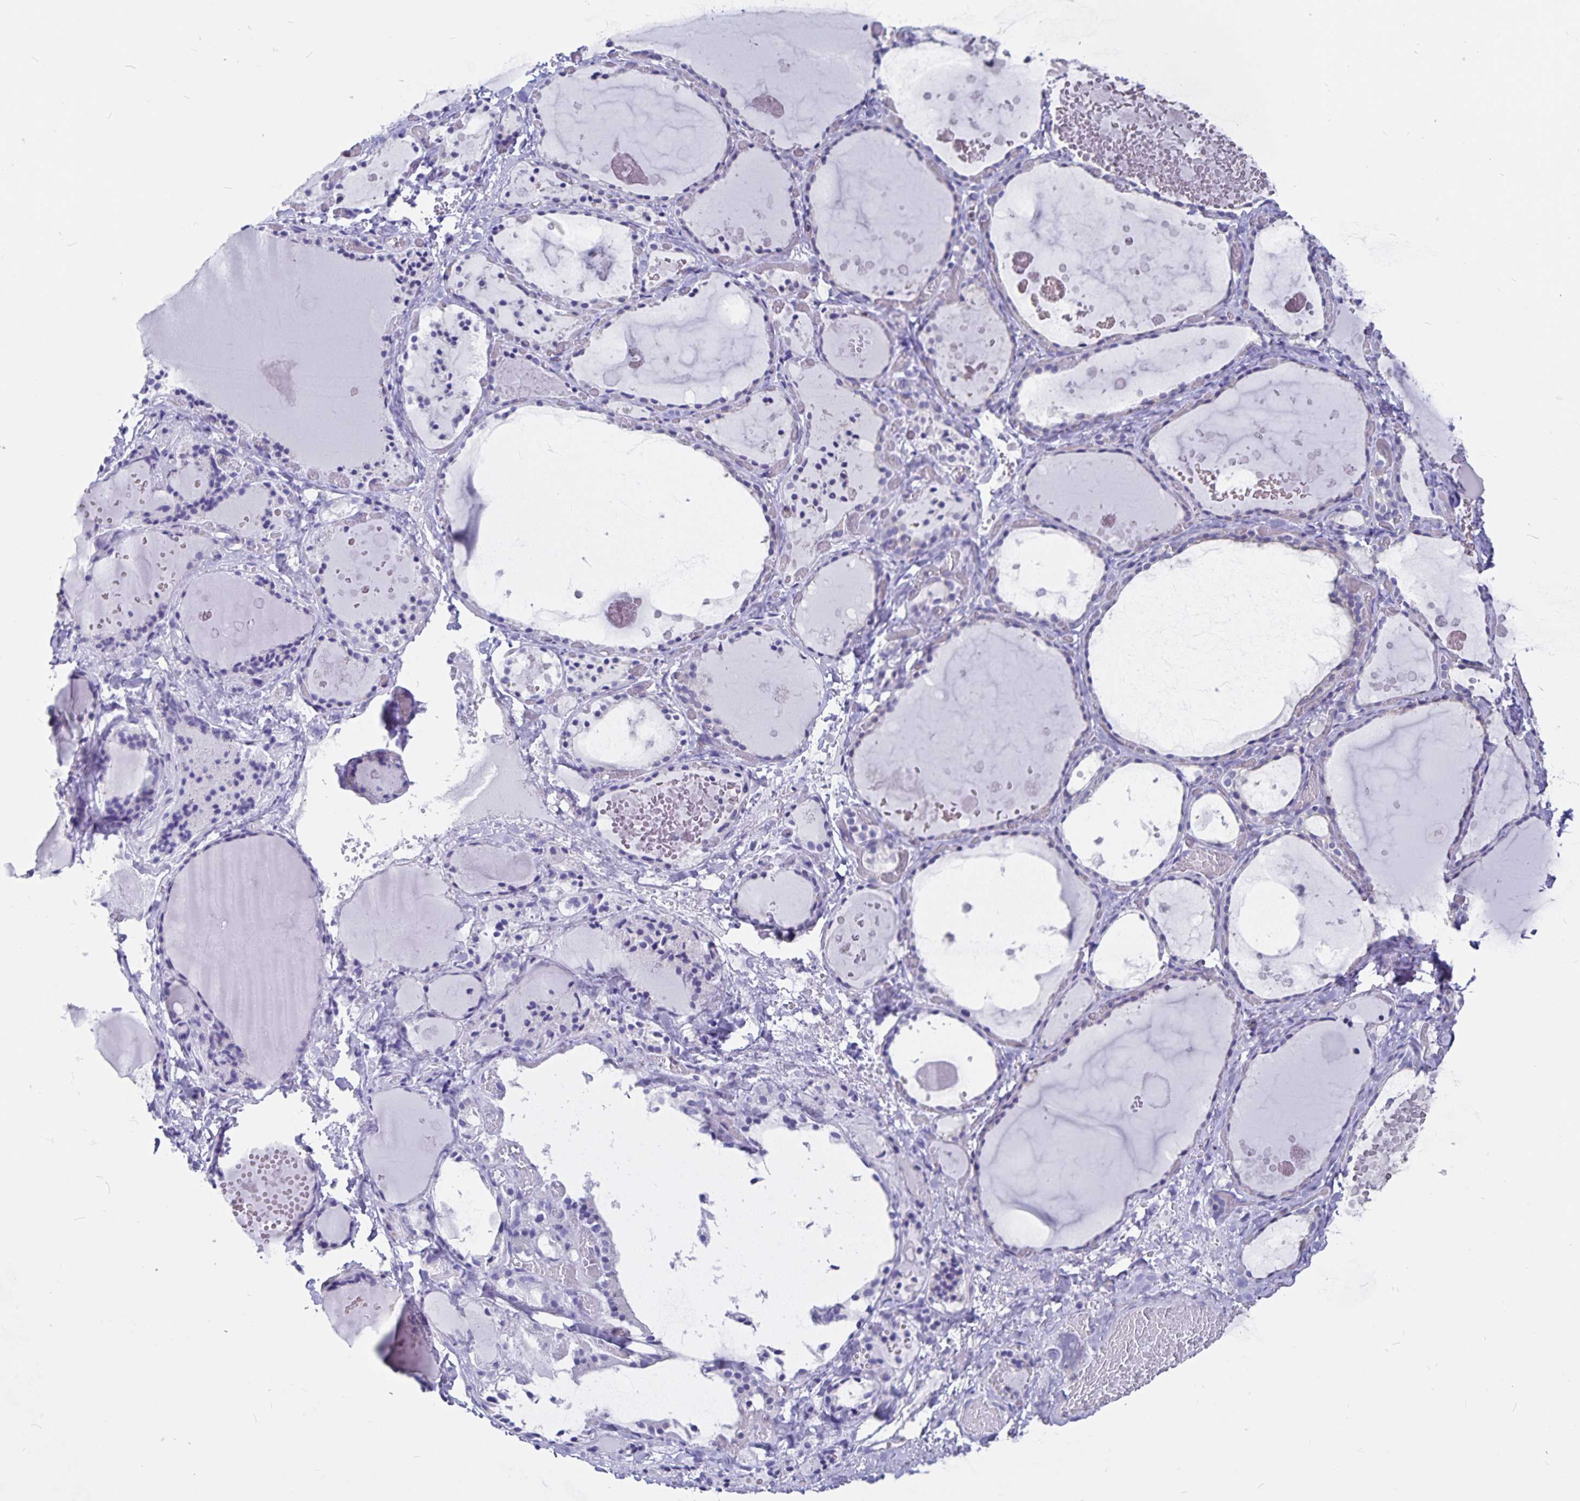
{"staining": {"intensity": "negative", "quantity": "none", "location": "none"}, "tissue": "thyroid gland", "cell_type": "Glandular cells", "image_type": "normal", "snomed": [{"axis": "morphology", "description": "Normal tissue, NOS"}, {"axis": "topography", "description": "Thyroid gland"}], "caption": "IHC of unremarkable human thyroid gland reveals no positivity in glandular cells. Nuclei are stained in blue.", "gene": "SNTN", "patient": {"sex": "female", "age": 56}}